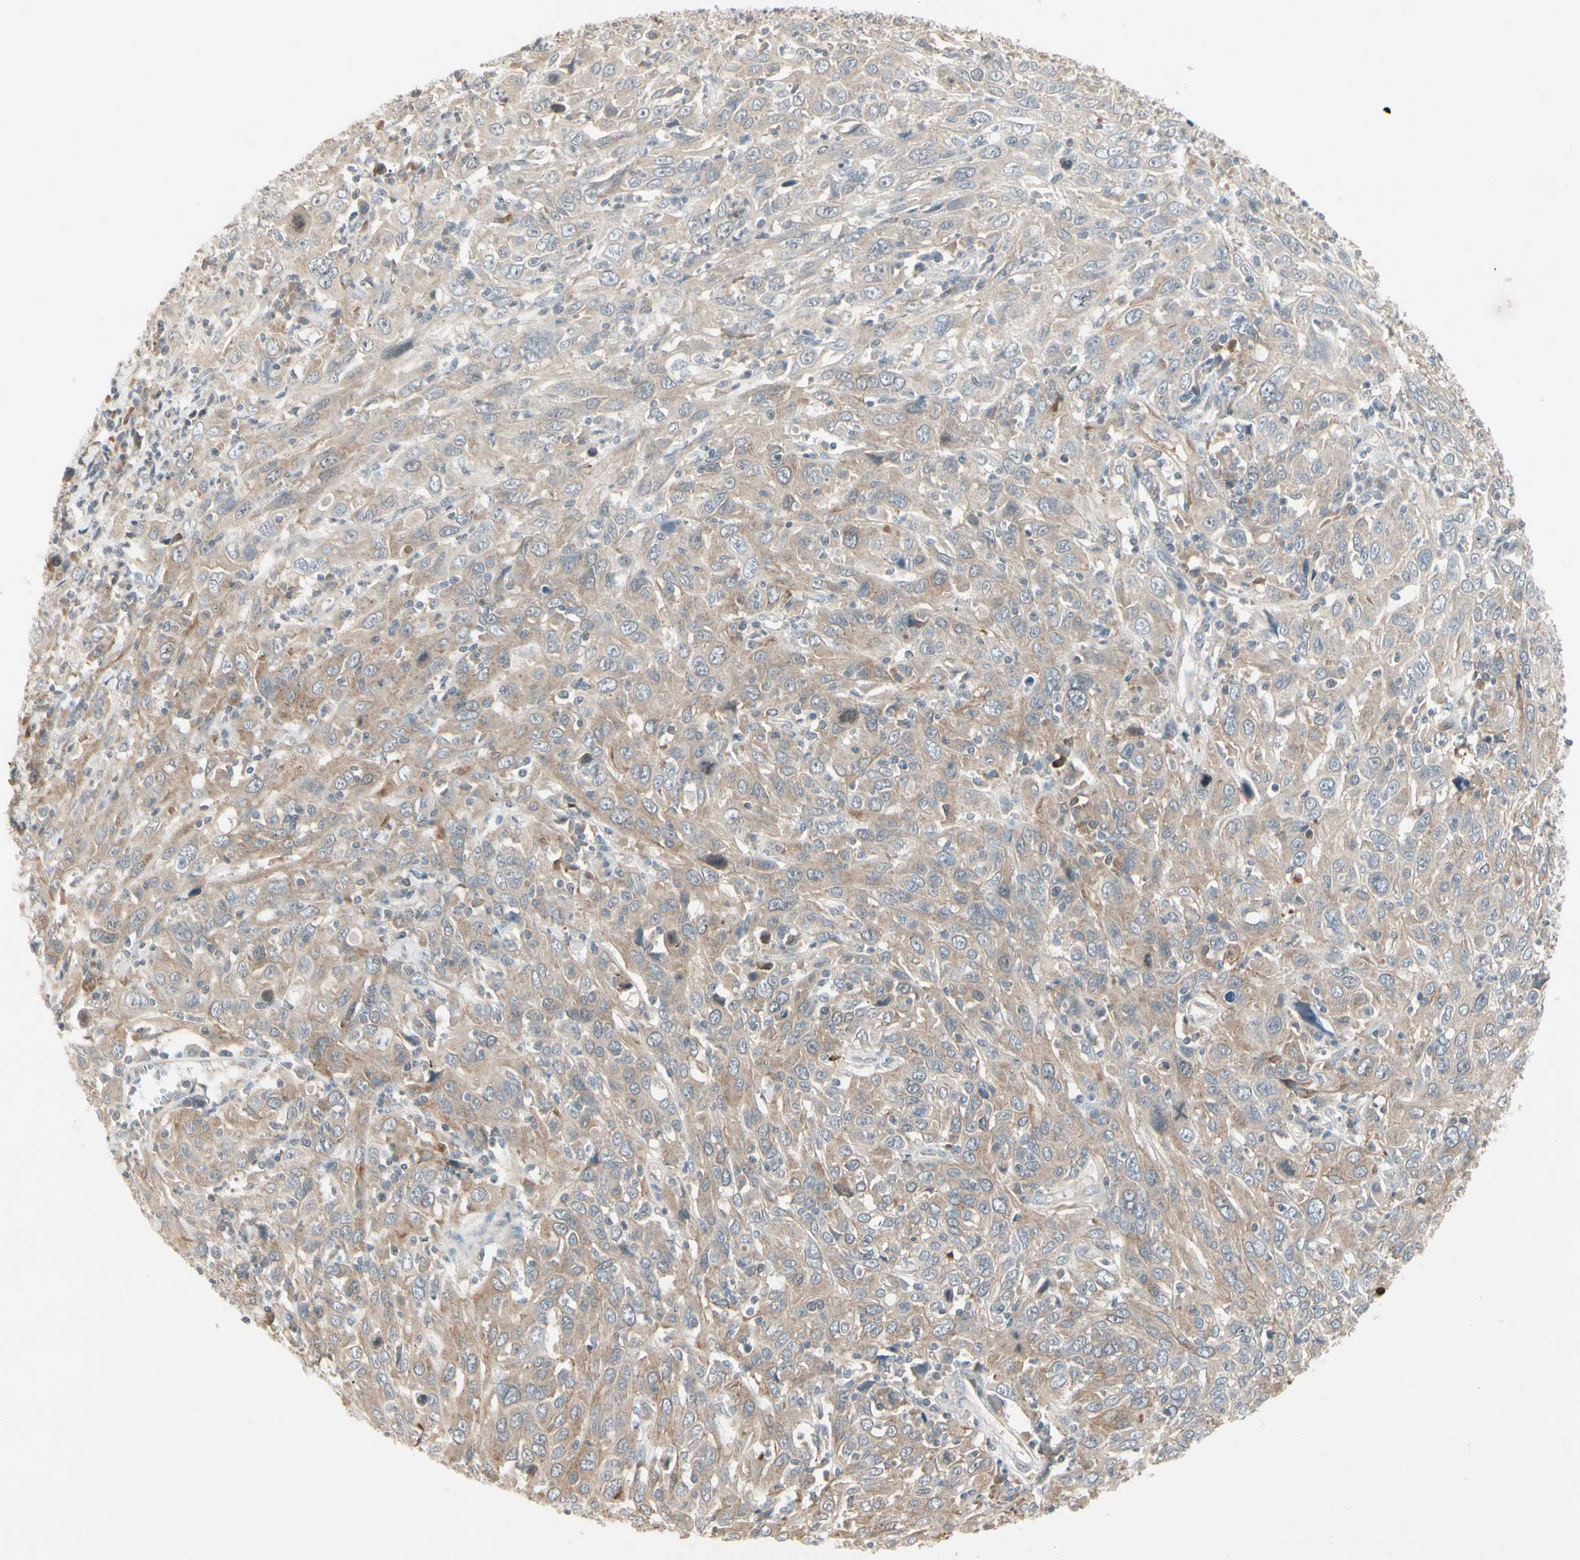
{"staining": {"intensity": "weak", "quantity": ">75%", "location": "cytoplasmic/membranous"}, "tissue": "cervical cancer", "cell_type": "Tumor cells", "image_type": "cancer", "snomed": [{"axis": "morphology", "description": "Squamous cell carcinoma, NOS"}, {"axis": "topography", "description": "Cervix"}], "caption": "DAB immunohistochemical staining of cervical cancer (squamous cell carcinoma) displays weak cytoplasmic/membranous protein positivity in about >75% of tumor cells.", "gene": "ICAM5", "patient": {"sex": "female", "age": 46}}